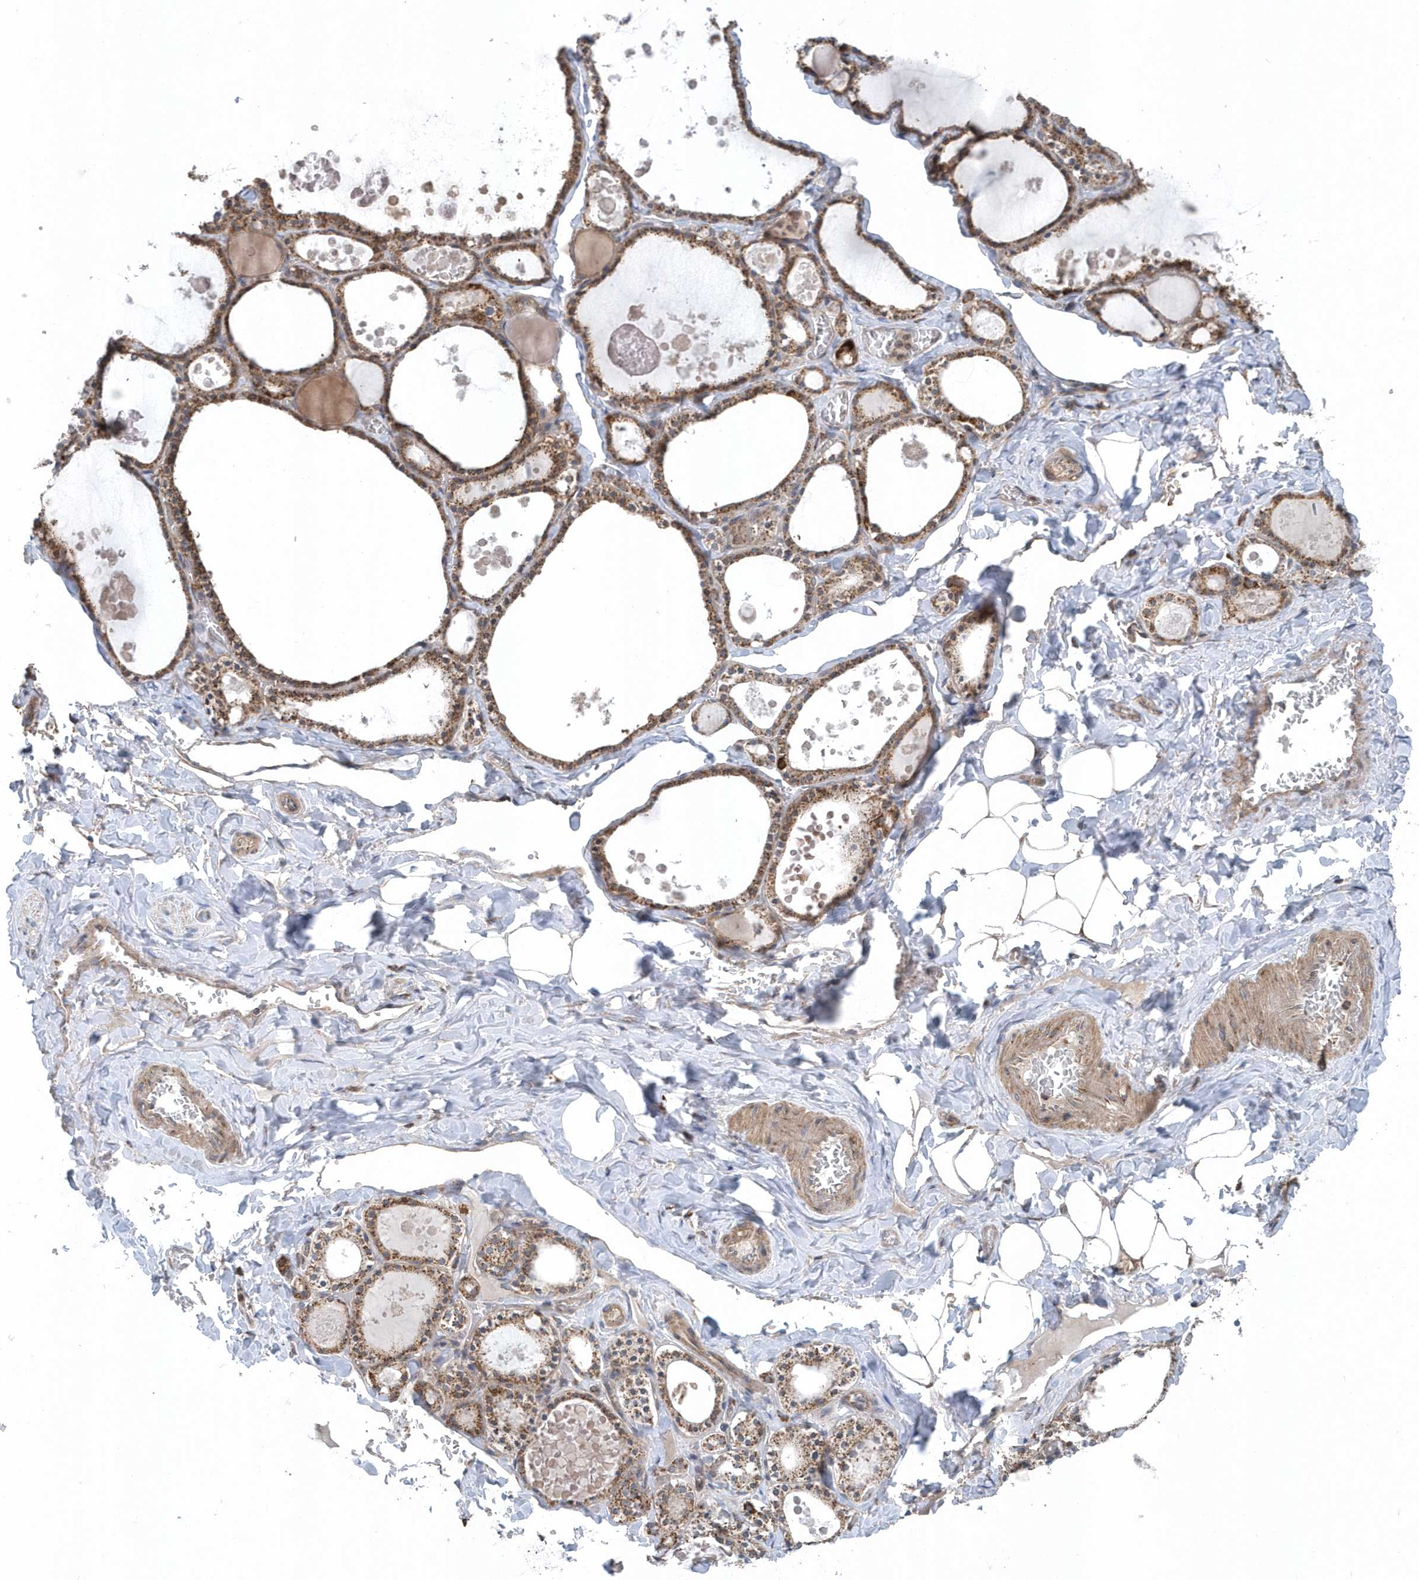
{"staining": {"intensity": "moderate", "quantity": ">75%", "location": "cytoplasmic/membranous"}, "tissue": "thyroid gland", "cell_type": "Glandular cells", "image_type": "normal", "snomed": [{"axis": "morphology", "description": "Normal tissue, NOS"}, {"axis": "topography", "description": "Thyroid gland"}], "caption": "Human thyroid gland stained with a brown dye exhibits moderate cytoplasmic/membranous positive expression in approximately >75% of glandular cells.", "gene": "PPP1R7", "patient": {"sex": "male", "age": 56}}